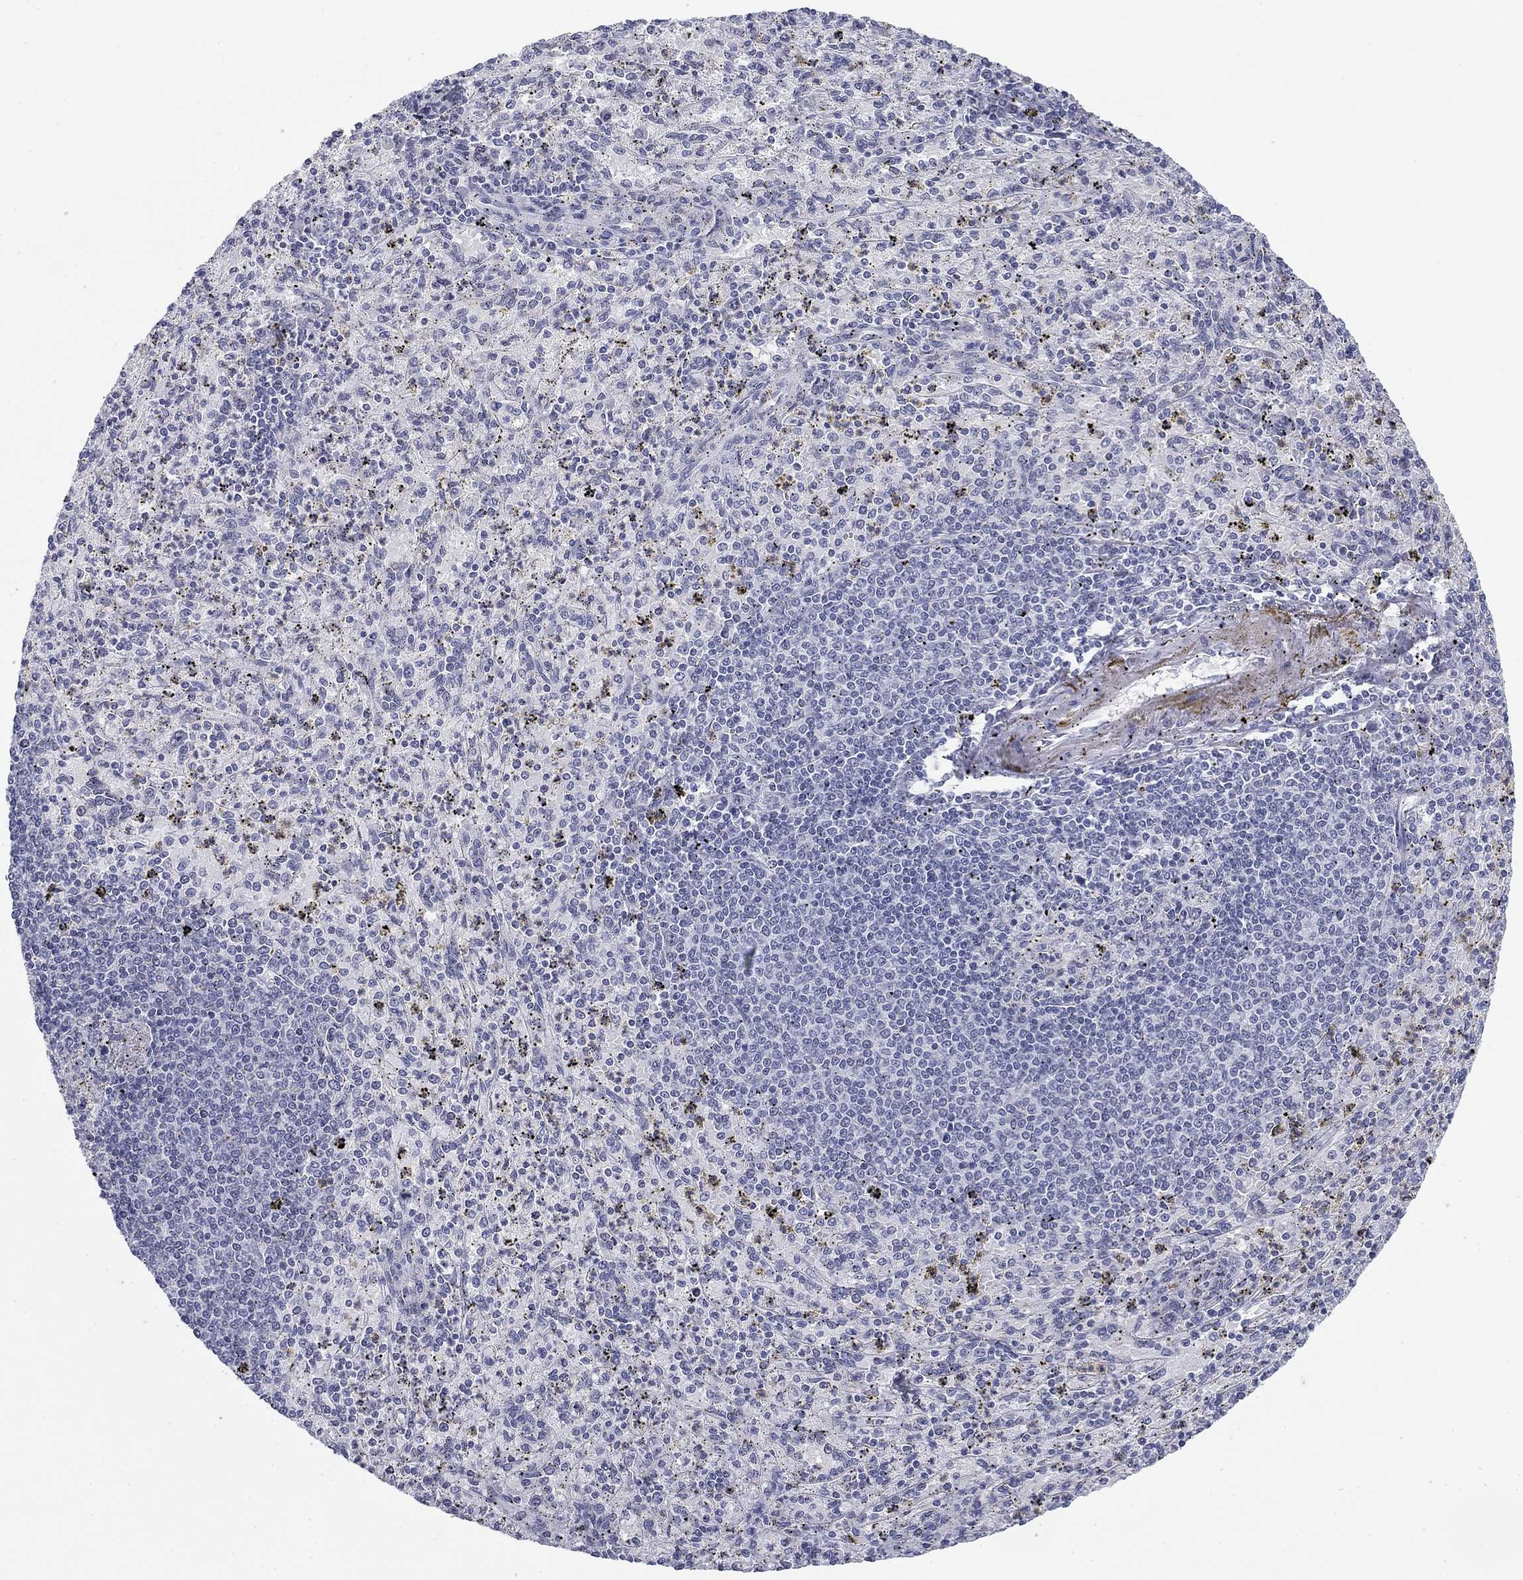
{"staining": {"intensity": "negative", "quantity": "none", "location": "none"}, "tissue": "spleen", "cell_type": "Cells in red pulp", "image_type": "normal", "snomed": [{"axis": "morphology", "description": "Normal tissue, NOS"}, {"axis": "topography", "description": "Spleen"}], "caption": "Immunohistochemical staining of benign human spleen displays no significant staining in cells in red pulp. The staining was performed using DAB (3,3'-diaminobenzidine) to visualize the protein expression in brown, while the nuclei were stained in blue with hematoxylin (Magnification: 20x).", "gene": "PRPH", "patient": {"sex": "male", "age": 60}}